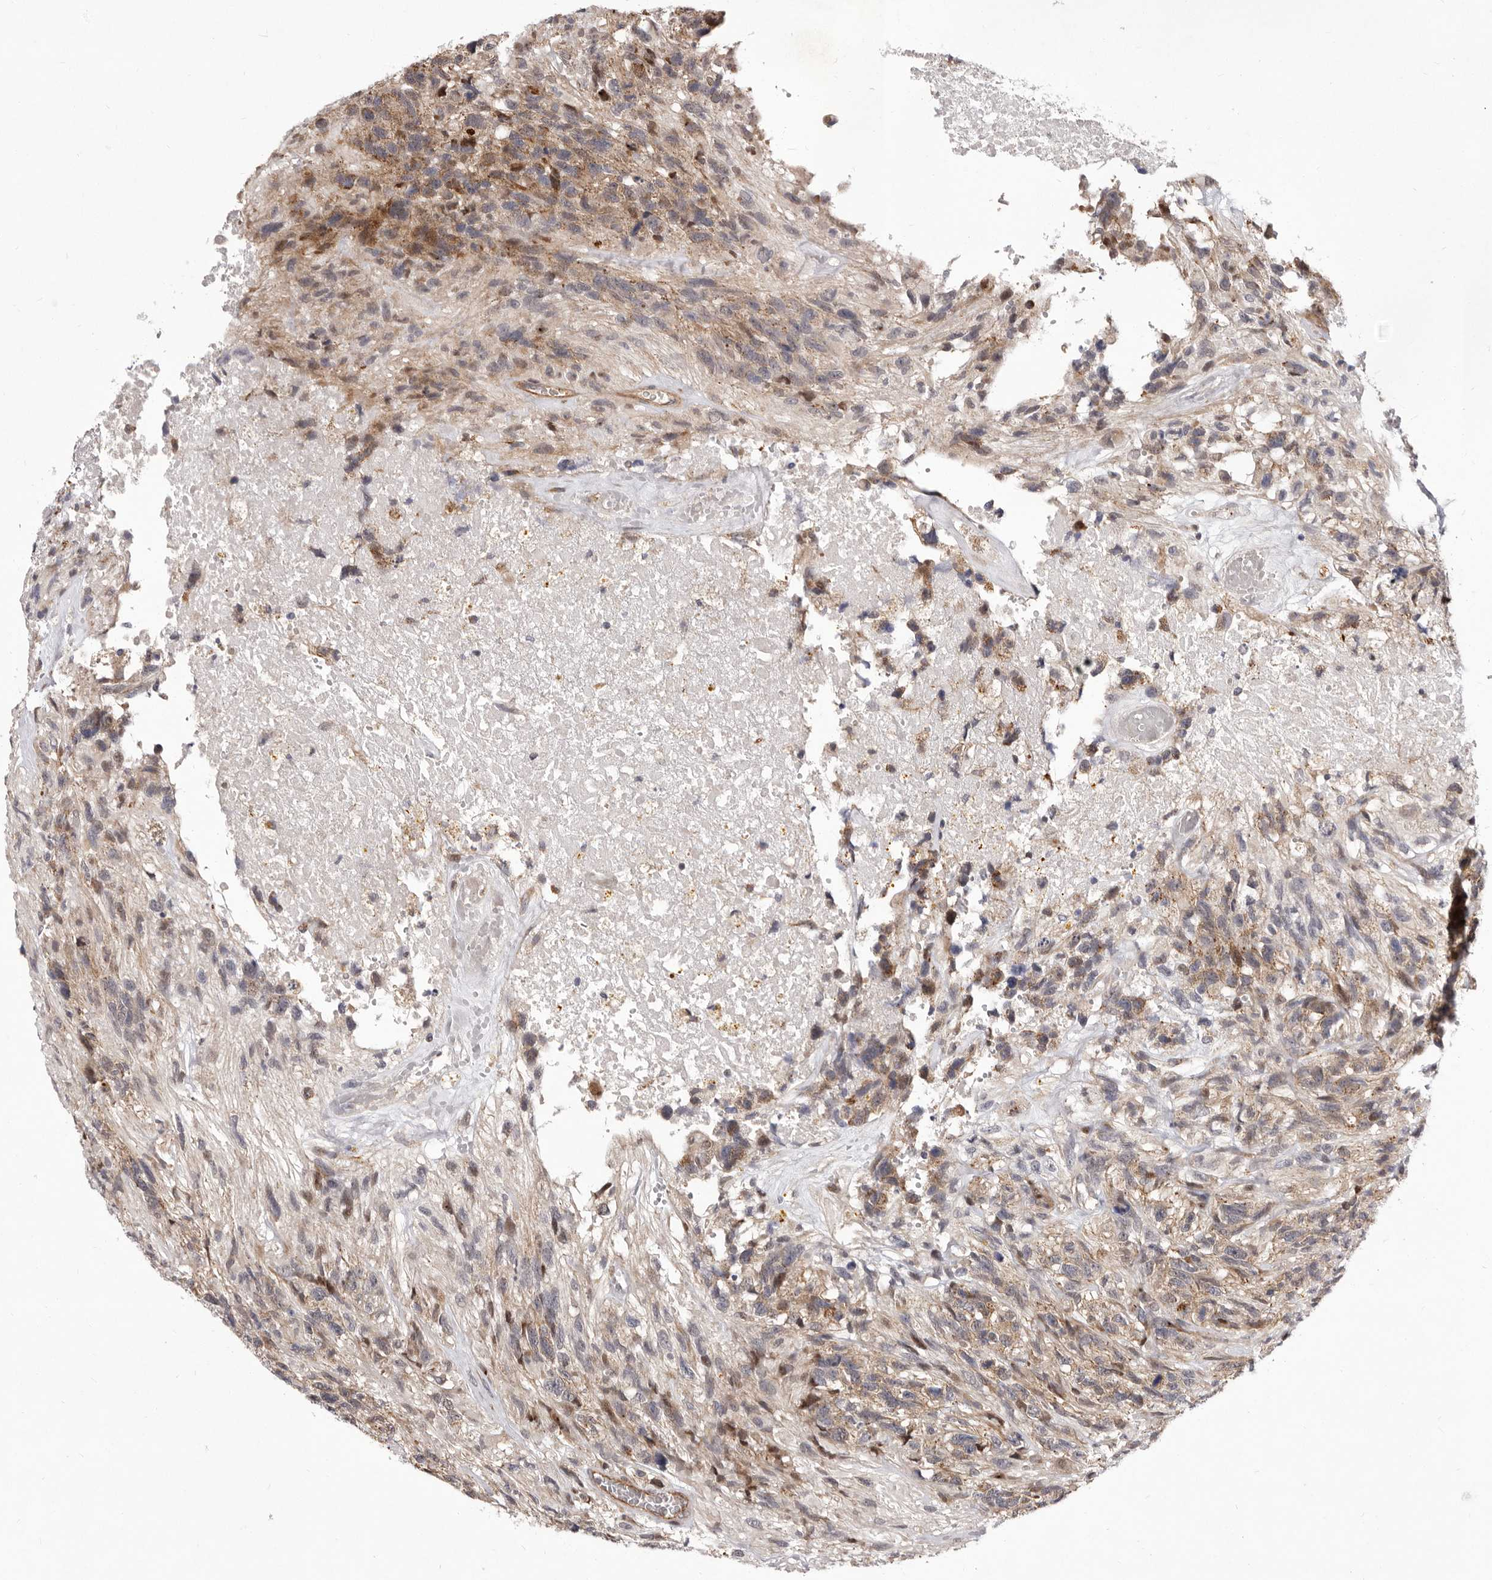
{"staining": {"intensity": "weak", "quantity": ">75%", "location": "cytoplasmic/membranous"}, "tissue": "glioma", "cell_type": "Tumor cells", "image_type": "cancer", "snomed": [{"axis": "morphology", "description": "Glioma, malignant, High grade"}, {"axis": "topography", "description": "Brain"}], "caption": "DAB (3,3'-diaminobenzidine) immunohistochemical staining of human malignant high-grade glioma demonstrates weak cytoplasmic/membranous protein staining in about >75% of tumor cells.", "gene": "GLRX3", "patient": {"sex": "male", "age": 69}}